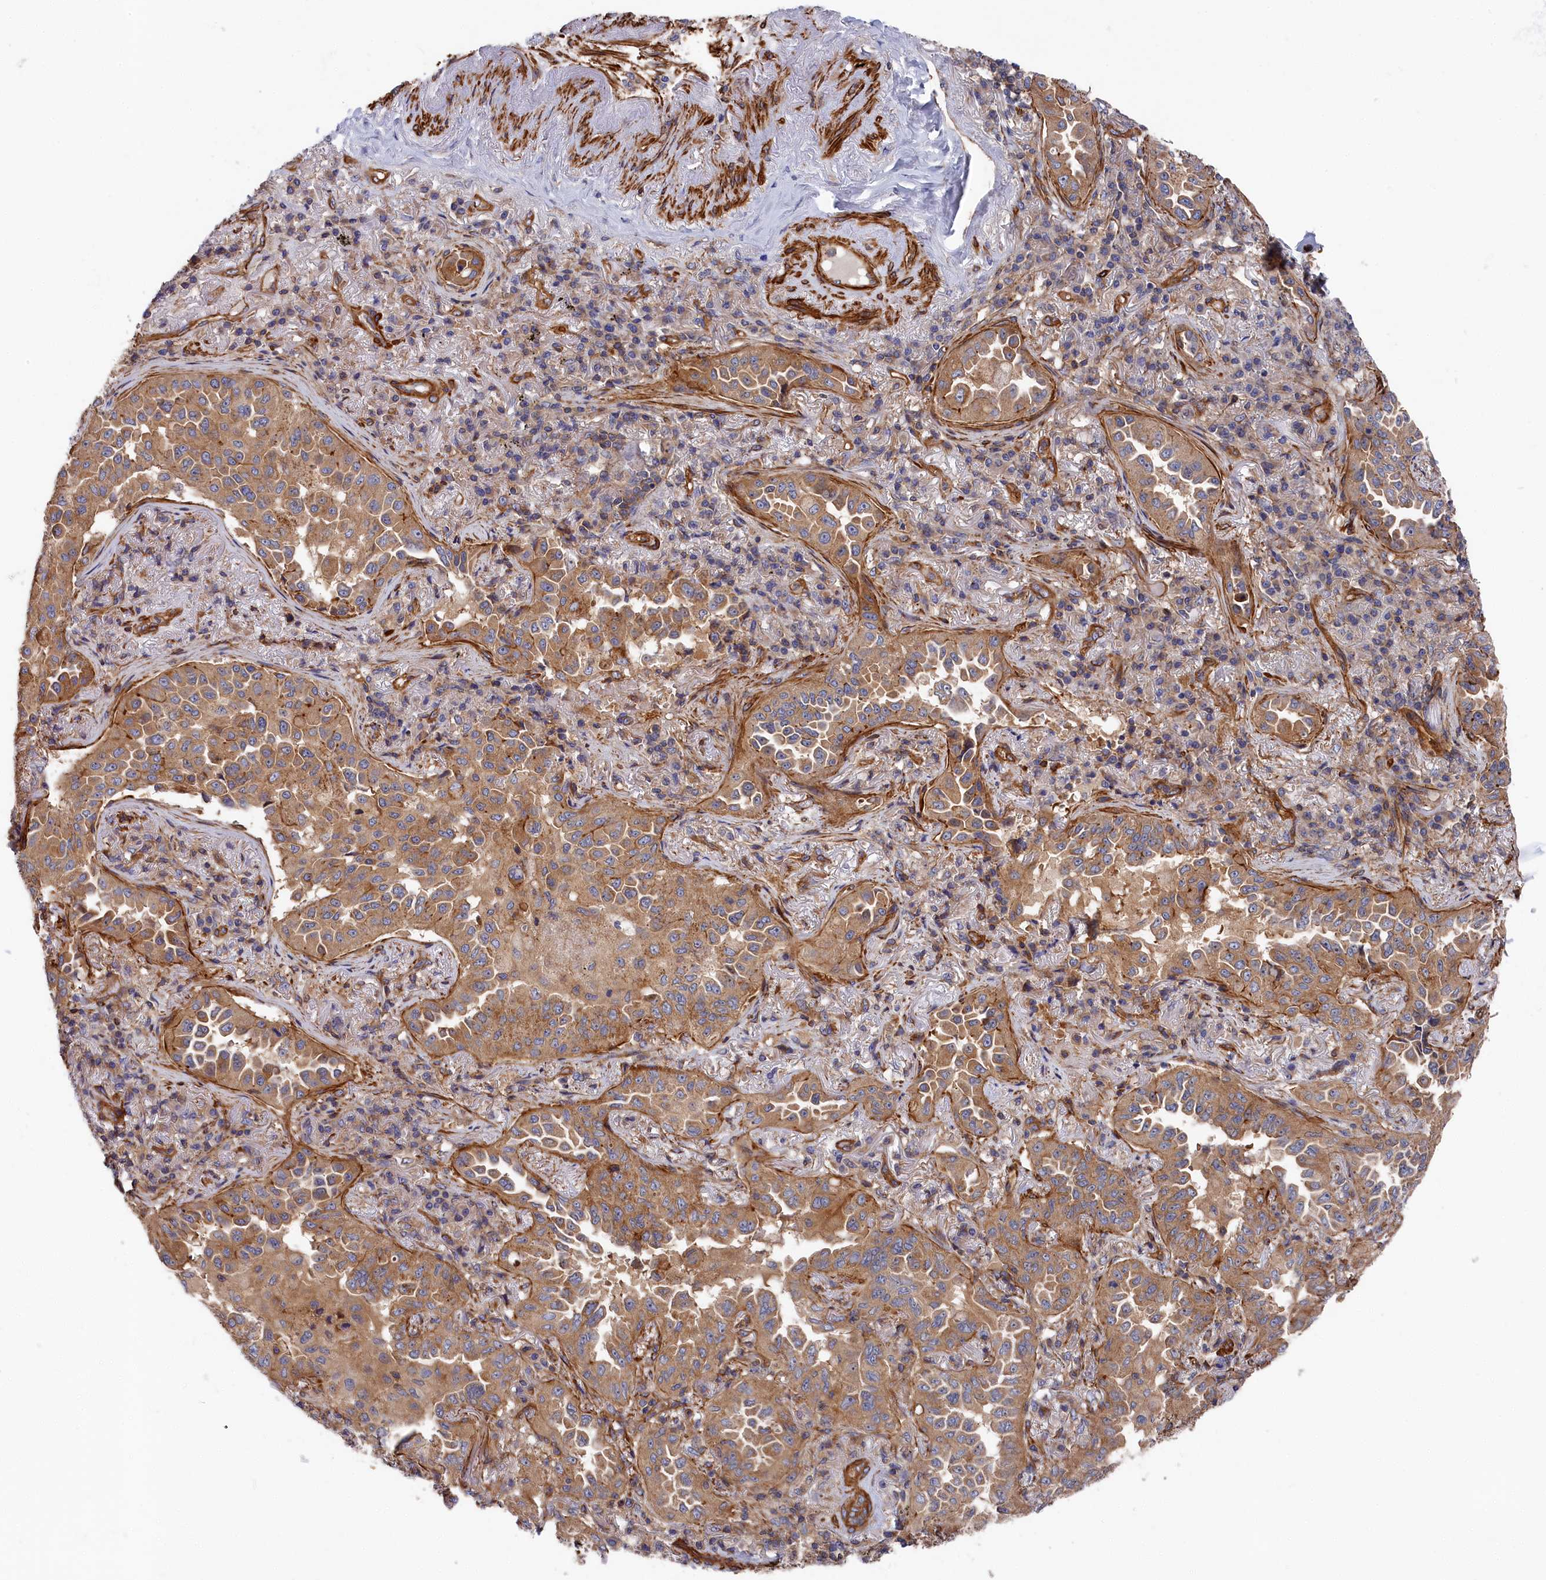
{"staining": {"intensity": "moderate", "quantity": ">75%", "location": "cytoplasmic/membranous"}, "tissue": "lung cancer", "cell_type": "Tumor cells", "image_type": "cancer", "snomed": [{"axis": "morphology", "description": "Adenocarcinoma, NOS"}, {"axis": "topography", "description": "Lung"}], "caption": "Moderate cytoplasmic/membranous positivity for a protein is appreciated in approximately >75% of tumor cells of lung cancer (adenocarcinoma) using IHC.", "gene": "LDHD", "patient": {"sex": "female", "age": 69}}